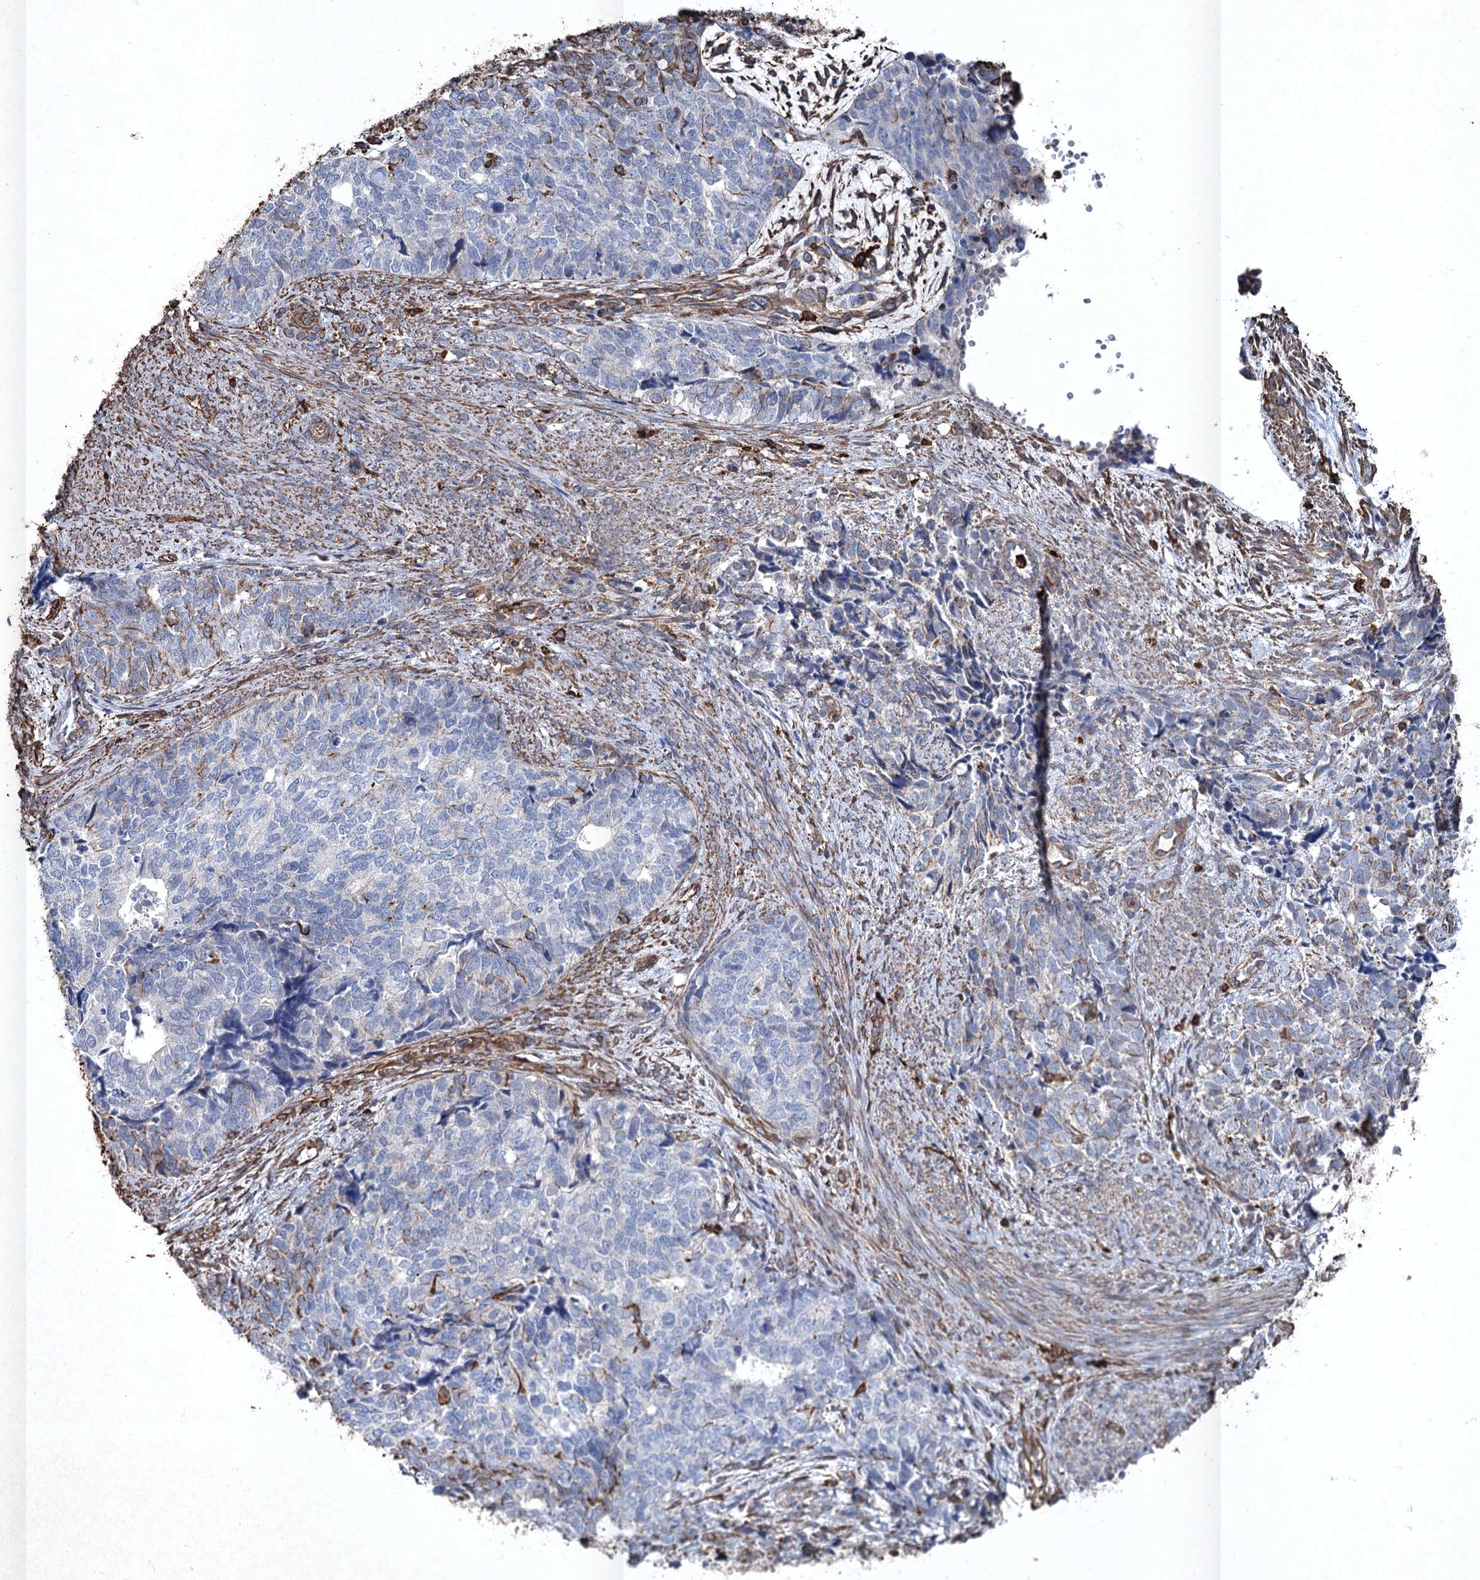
{"staining": {"intensity": "moderate", "quantity": "<25%", "location": "cytoplasmic/membranous"}, "tissue": "cervical cancer", "cell_type": "Tumor cells", "image_type": "cancer", "snomed": [{"axis": "morphology", "description": "Squamous cell carcinoma, NOS"}, {"axis": "topography", "description": "Cervix"}], "caption": "Cervical cancer (squamous cell carcinoma) was stained to show a protein in brown. There is low levels of moderate cytoplasmic/membranous positivity in approximately <25% of tumor cells.", "gene": "CLEC4M", "patient": {"sex": "female", "age": 63}}